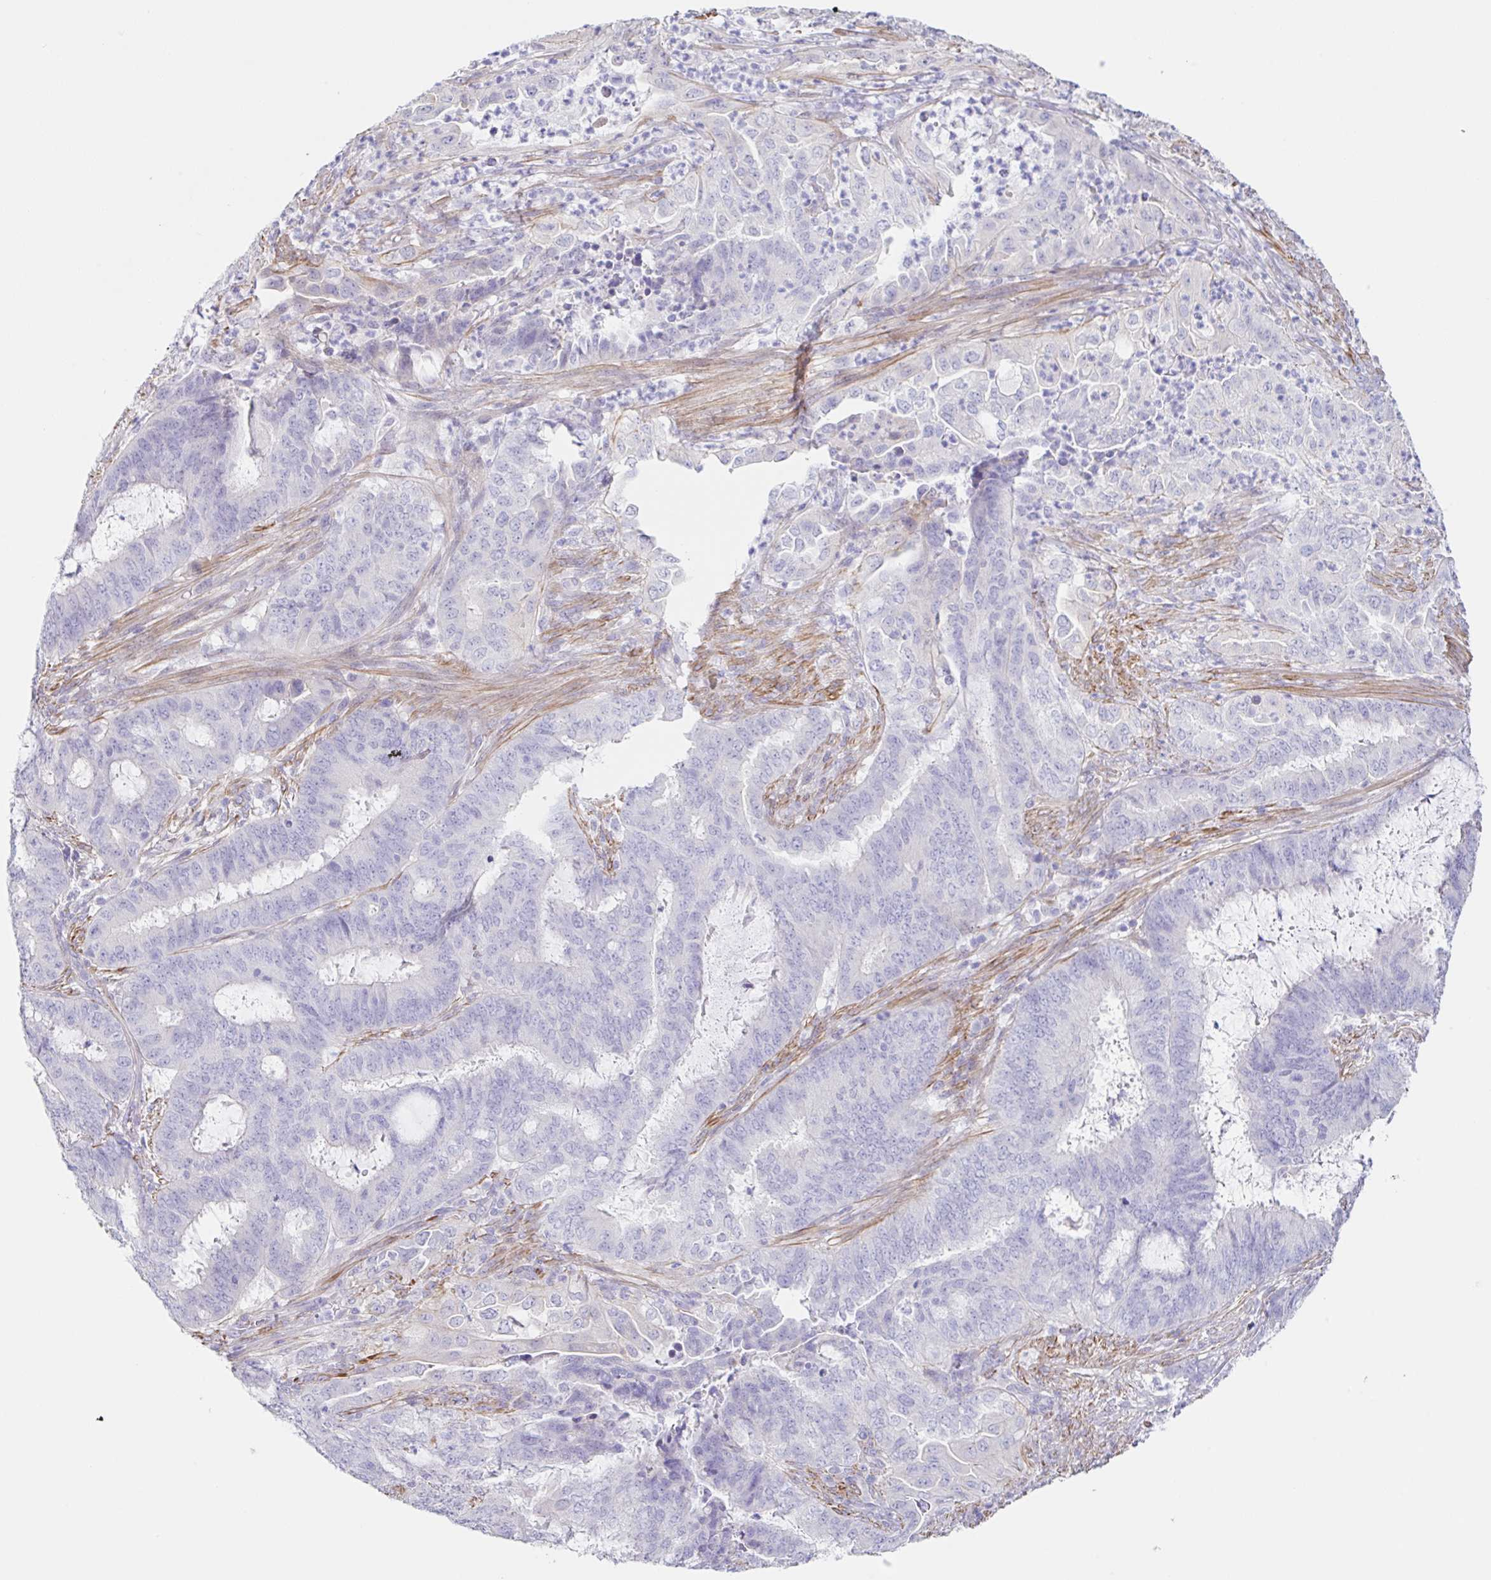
{"staining": {"intensity": "negative", "quantity": "none", "location": "none"}, "tissue": "endometrial cancer", "cell_type": "Tumor cells", "image_type": "cancer", "snomed": [{"axis": "morphology", "description": "Adenocarcinoma, NOS"}, {"axis": "topography", "description": "Endometrium"}], "caption": "IHC histopathology image of human adenocarcinoma (endometrial) stained for a protein (brown), which demonstrates no staining in tumor cells.", "gene": "DCAF17", "patient": {"sex": "female", "age": 51}}